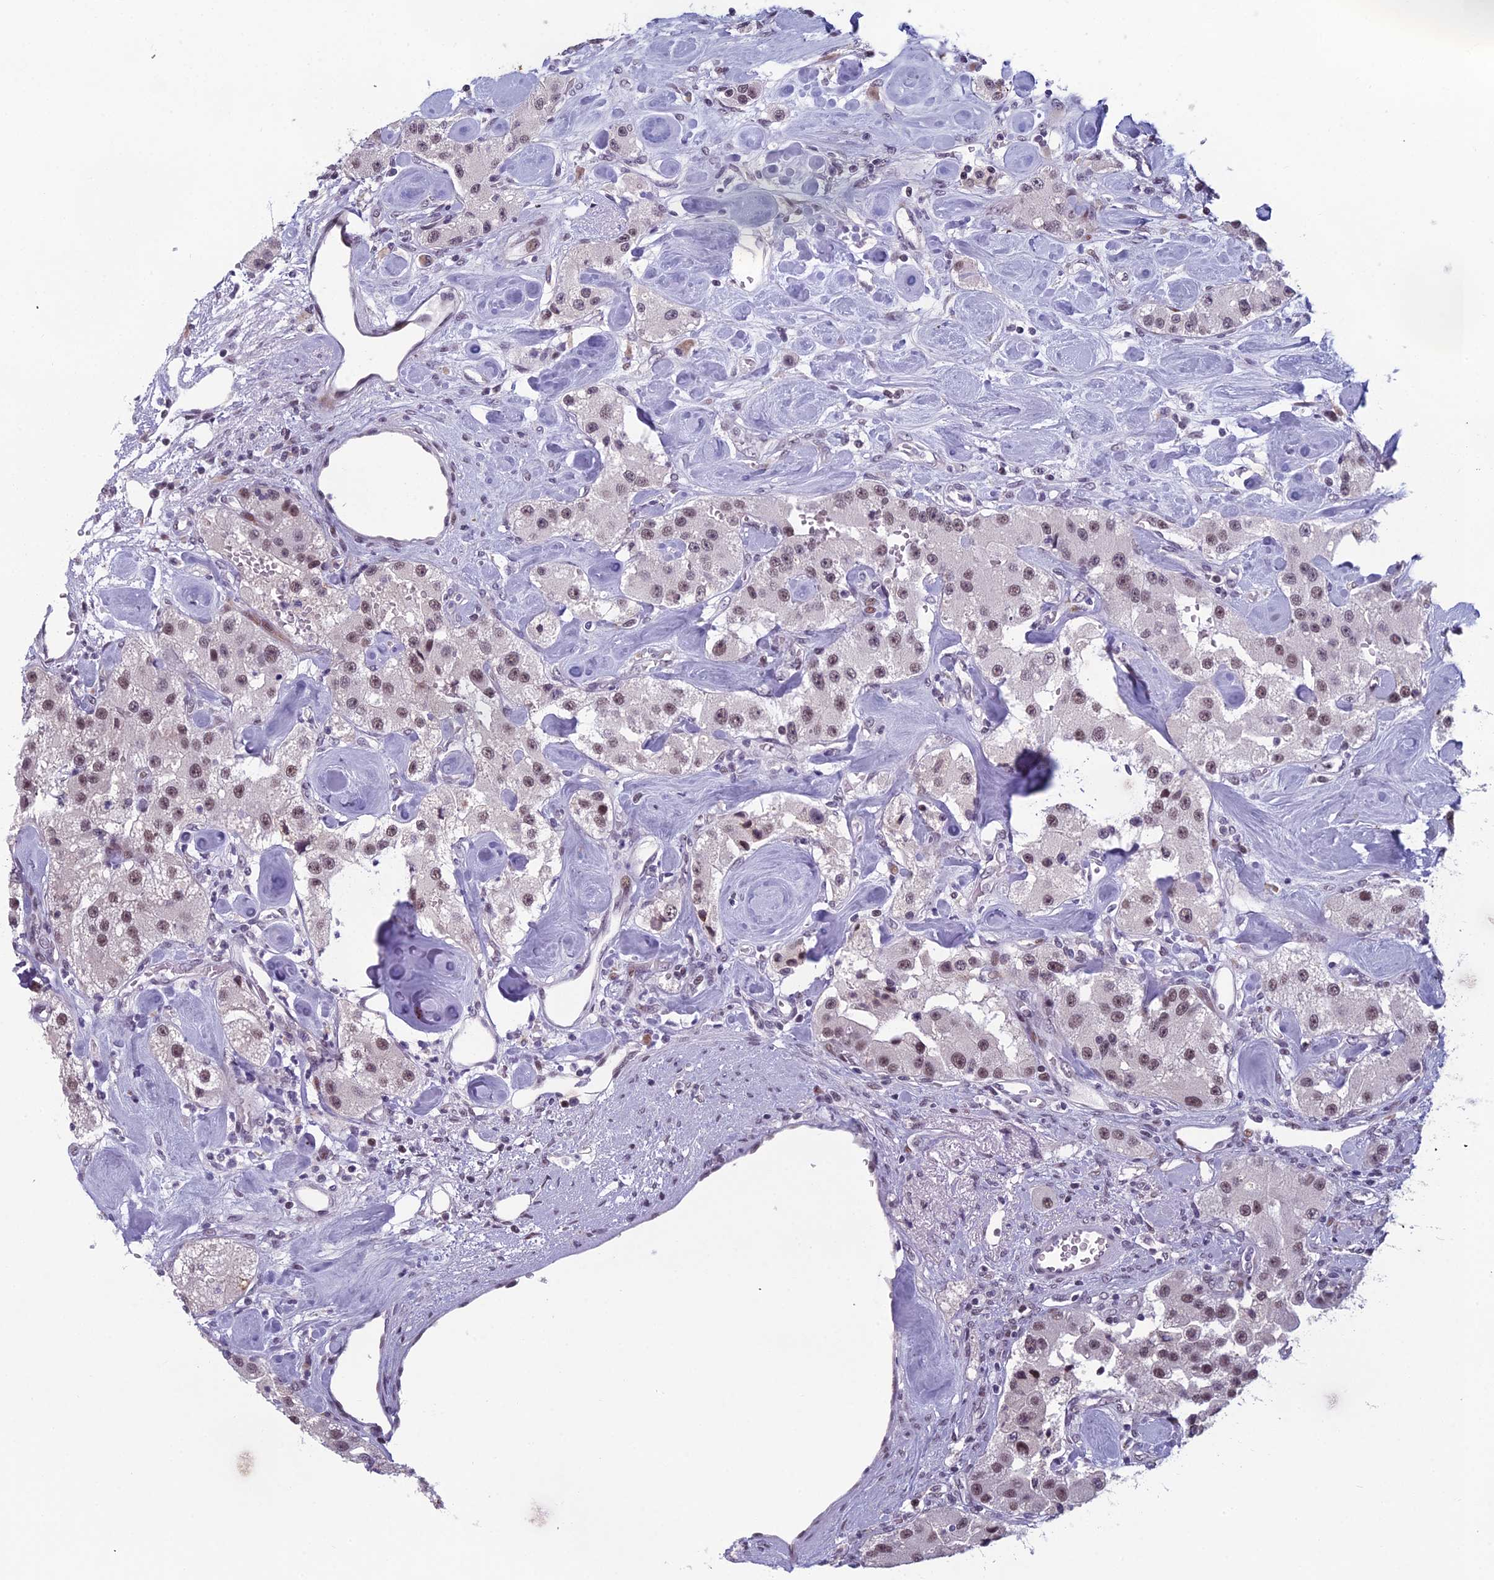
{"staining": {"intensity": "moderate", "quantity": "25%-75%", "location": "nuclear"}, "tissue": "carcinoid", "cell_type": "Tumor cells", "image_type": "cancer", "snomed": [{"axis": "morphology", "description": "Carcinoid, malignant, NOS"}, {"axis": "topography", "description": "Pancreas"}], "caption": "Carcinoid (malignant) stained with IHC exhibits moderate nuclear expression in approximately 25%-75% of tumor cells. Nuclei are stained in blue.", "gene": "RGS17", "patient": {"sex": "male", "age": 41}}